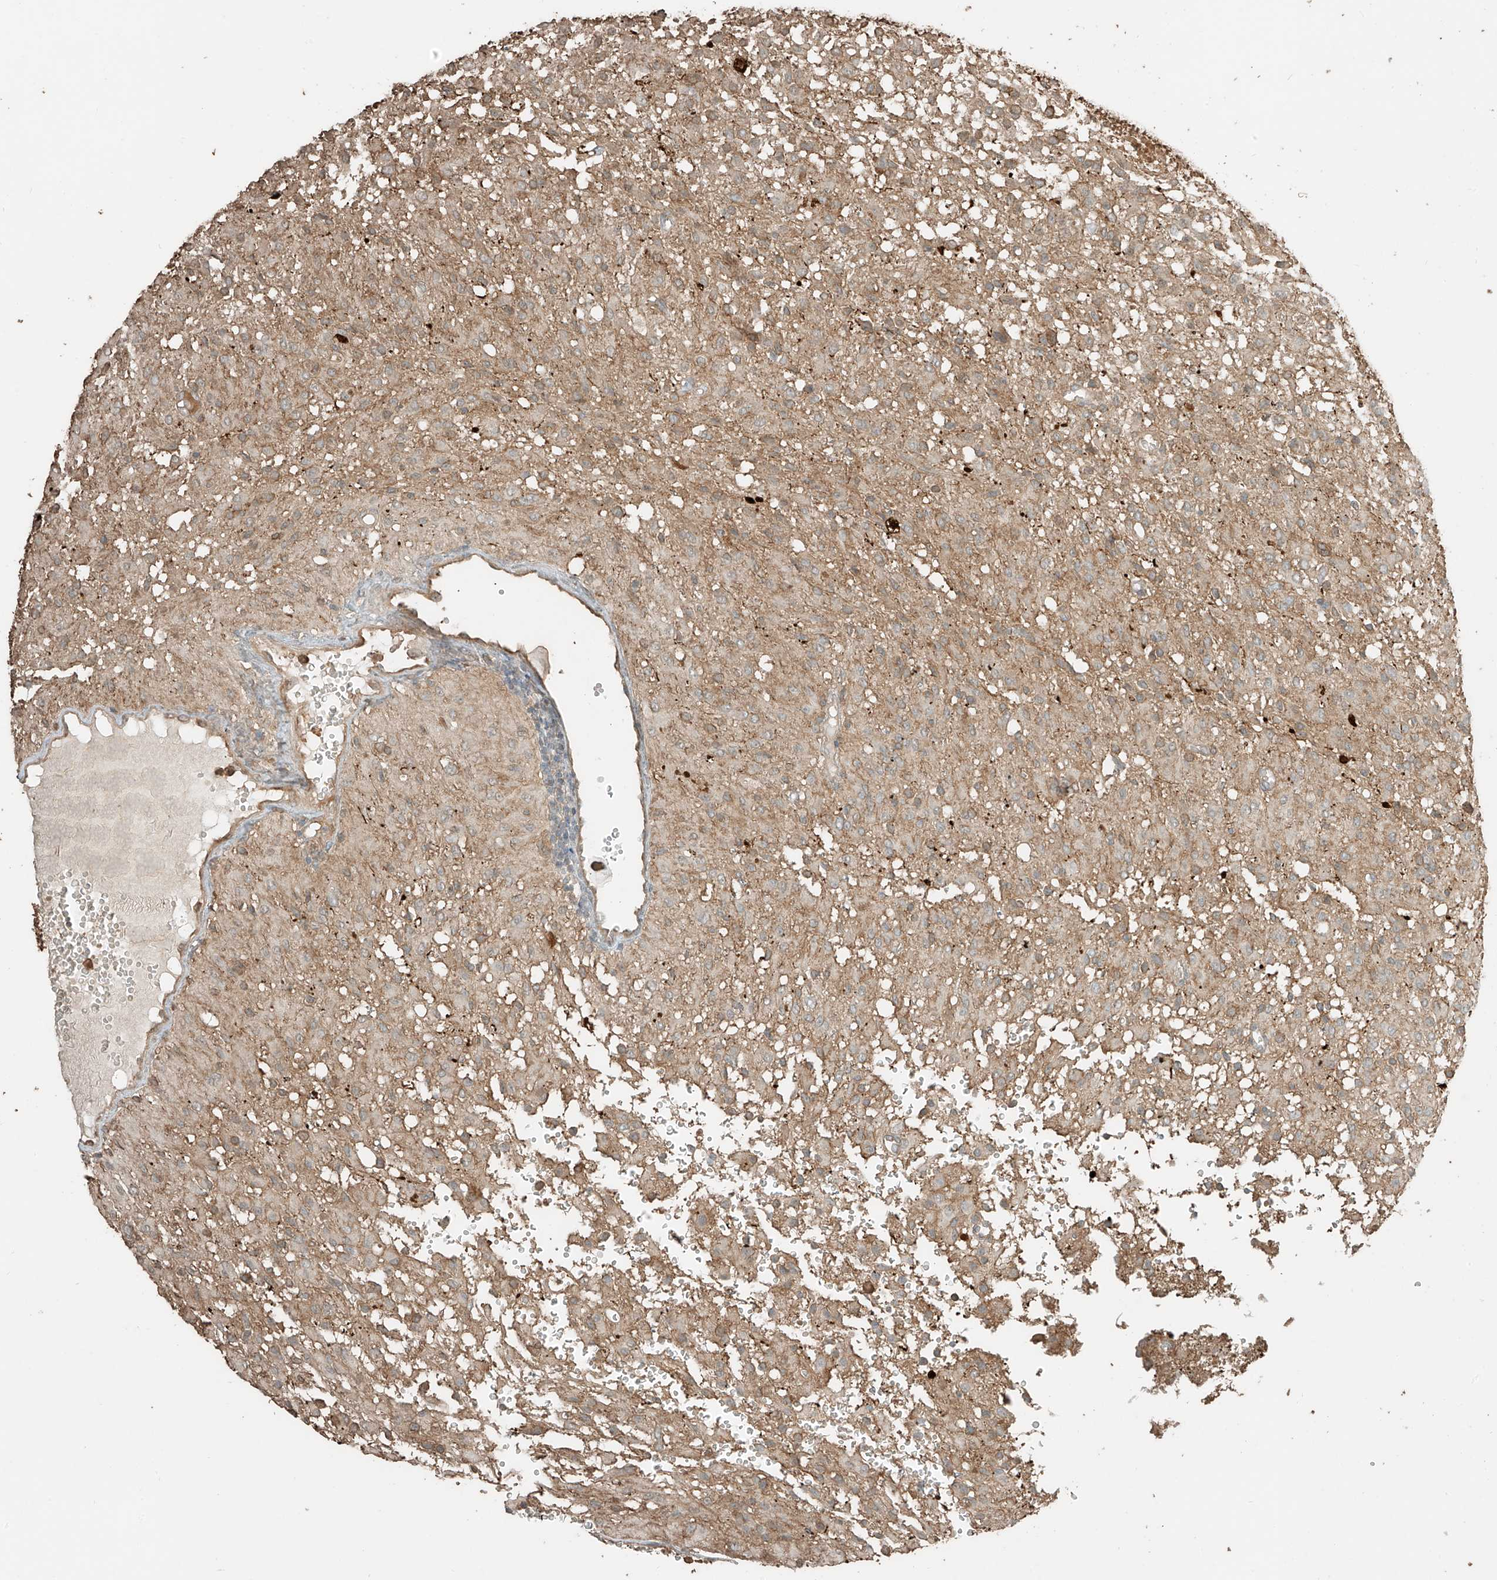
{"staining": {"intensity": "moderate", "quantity": "<25%", "location": "cytoplasmic/membranous"}, "tissue": "glioma", "cell_type": "Tumor cells", "image_type": "cancer", "snomed": [{"axis": "morphology", "description": "Glioma, malignant, High grade"}, {"axis": "topography", "description": "Brain"}], "caption": "Glioma stained for a protein shows moderate cytoplasmic/membranous positivity in tumor cells.", "gene": "RFTN2", "patient": {"sex": "female", "age": 59}}